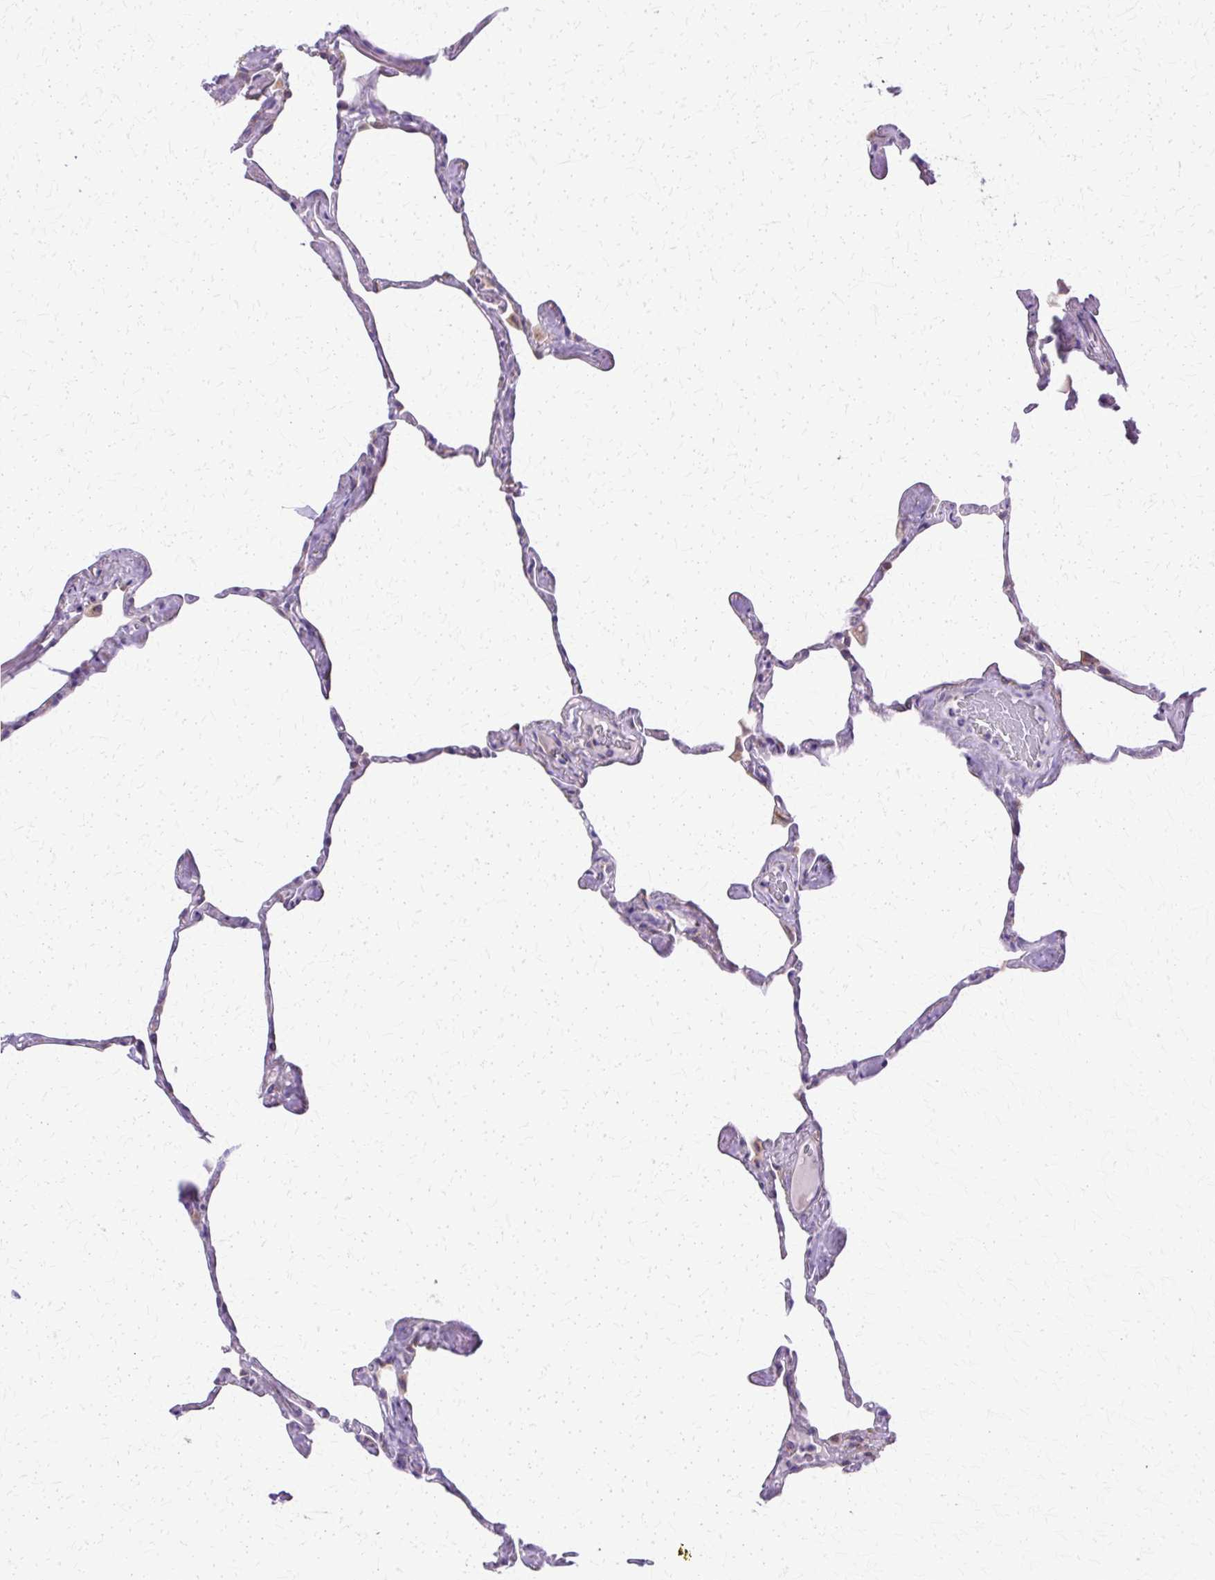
{"staining": {"intensity": "weak", "quantity": "25%-75%", "location": "cytoplasmic/membranous"}, "tissue": "lung", "cell_type": "Alveolar cells", "image_type": "normal", "snomed": [{"axis": "morphology", "description": "Normal tissue, NOS"}, {"axis": "topography", "description": "Lung"}], "caption": "Protein expression analysis of benign human lung reveals weak cytoplasmic/membranous expression in about 25%-75% of alveolar cells. The staining was performed using DAB to visualize the protein expression in brown, while the nuclei were stained in blue with hematoxylin (Magnification: 20x).", "gene": "TBC1D3B", "patient": {"sex": "male", "age": 65}}